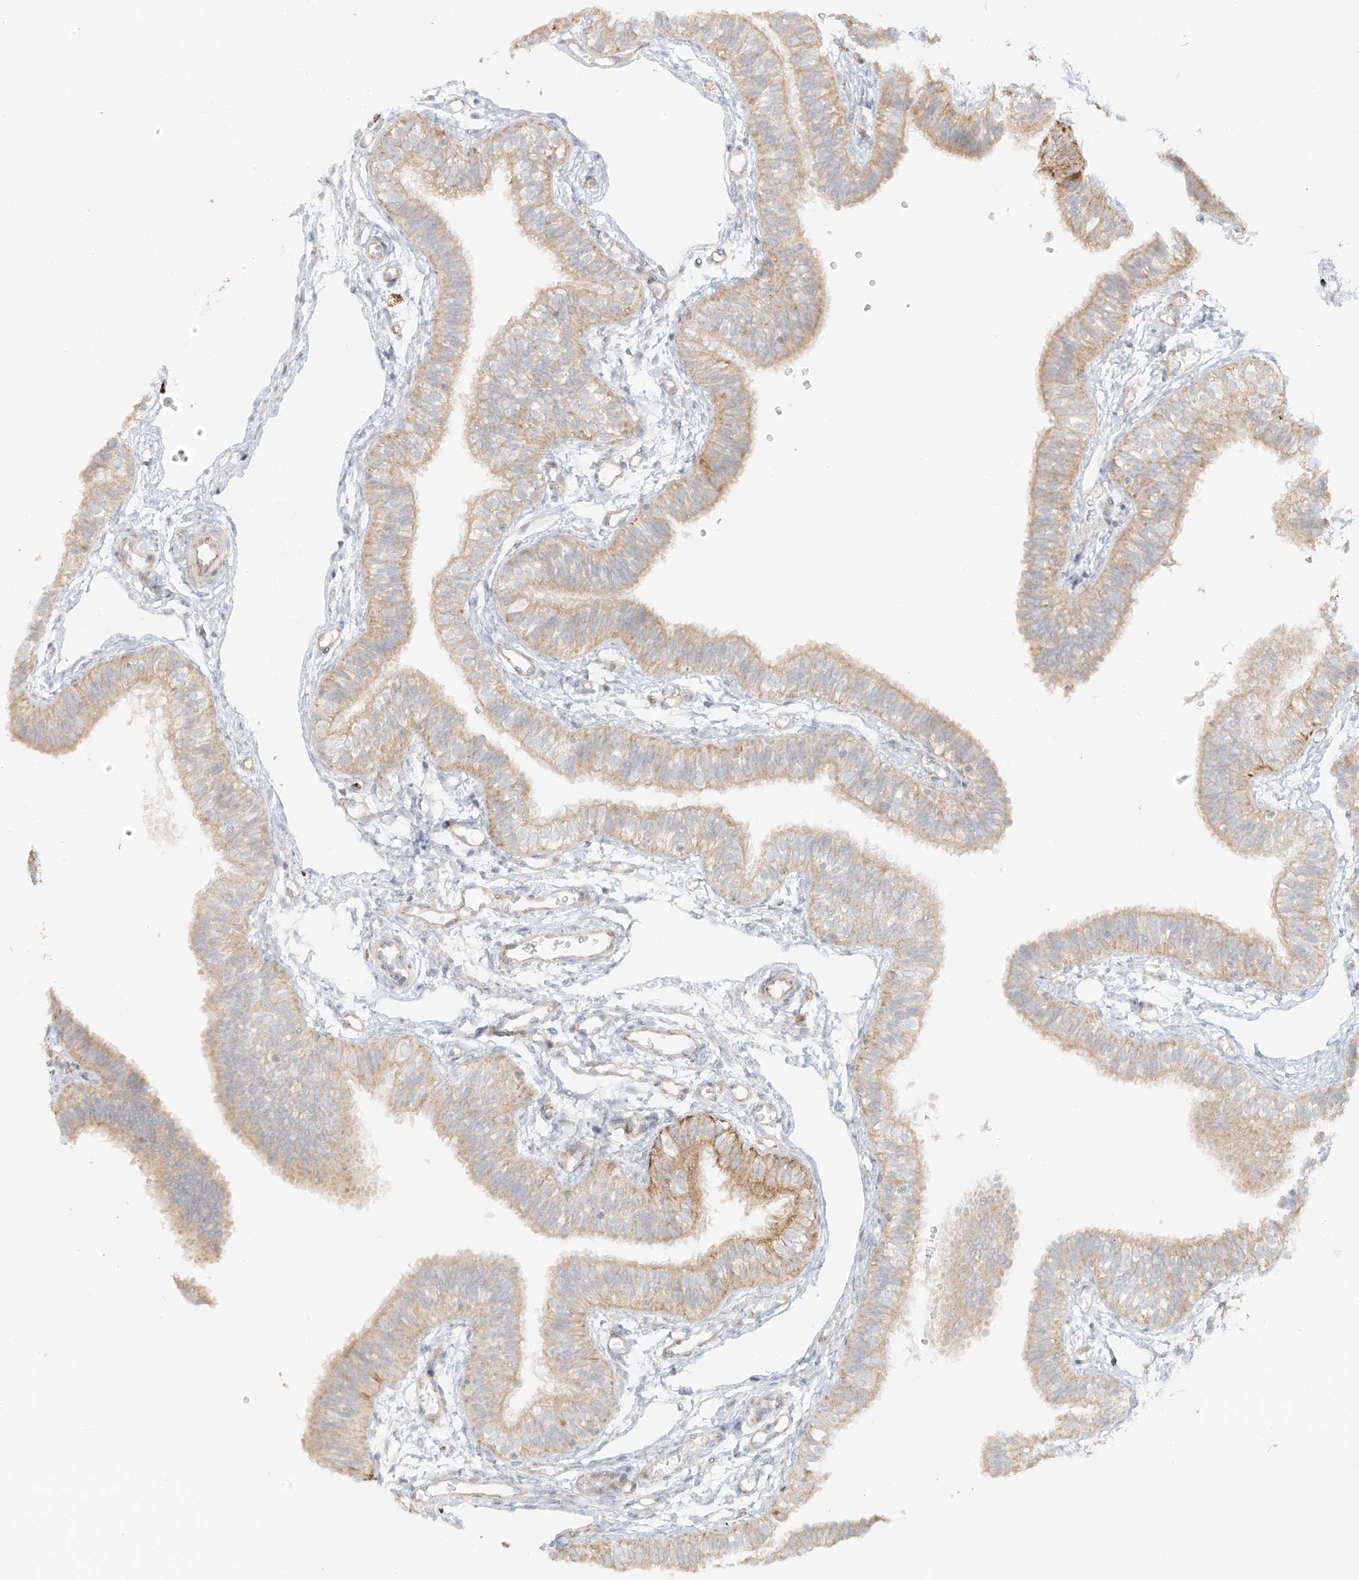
{"staining": {"intensity": "moderate", "quantity": "25%-75%", "location": "cytoplasmic/membranous"}, "tissue": "fallopian tube", "cell_type": "Glandular cells", "image_type": "normal", "snomed": [{"axis": "morphology", "description": "Normal tissue, NOS"}, {"axis": "topography", "description": "Fallopian tube"}], "caption": "Unremarkable fallopian tube exhibits moderate cytoplasmic/membranous staining in about 25%-75% of glandular cells, visualized by immunohistochemistry.", "gene": "MIPEP", "patient": {"sex": "female", "age": 35}}